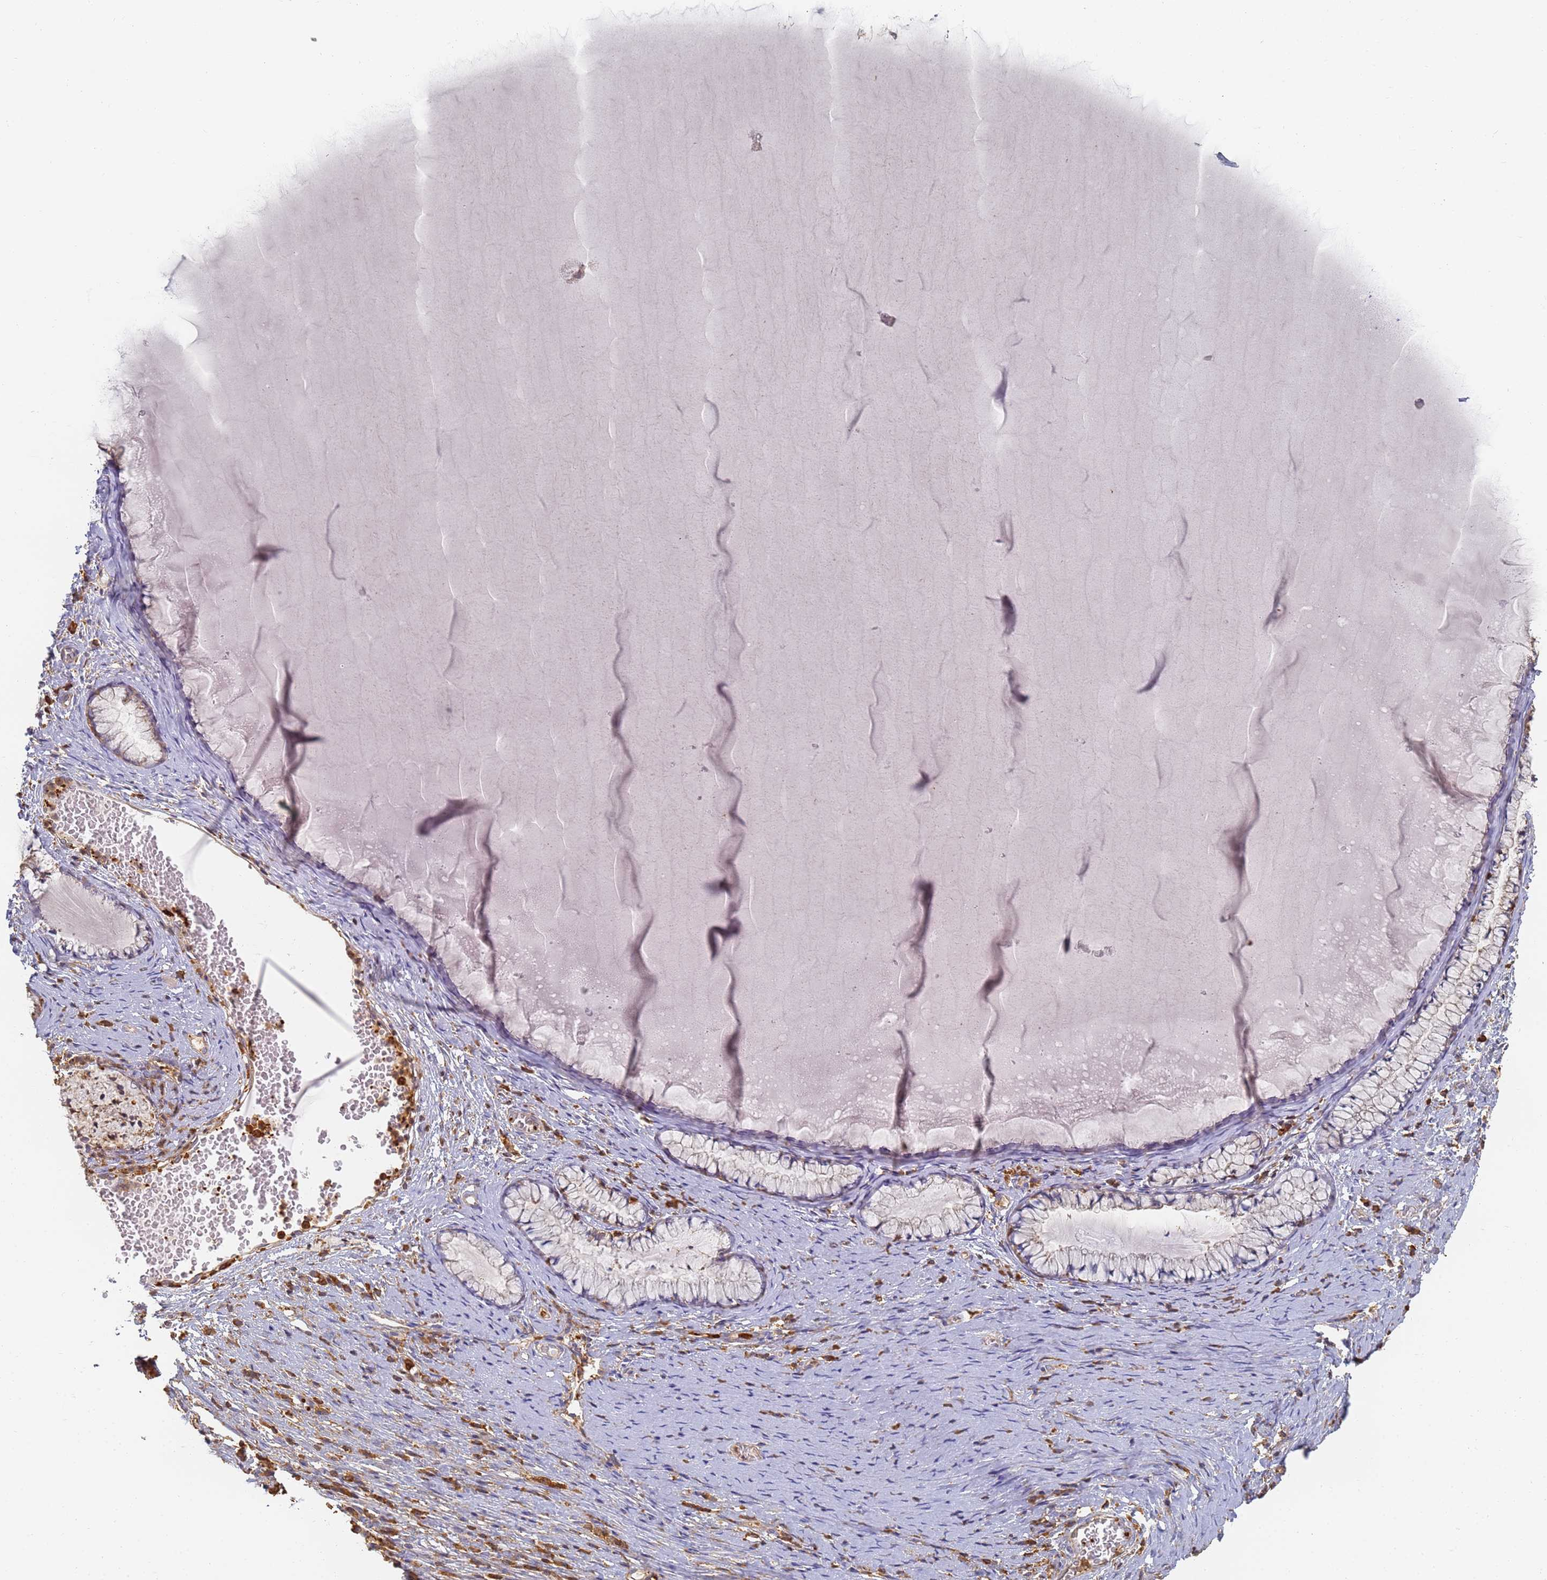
{"staining": {"intensity": "weak", "quantity": "<25%", "location": "cytoplasmic/membranous"}, "tissue": "cervix", "cell_type": "Glandular cells", "image_type": "normal", "snomed": [{"axis": "morphology", "description": "Normal tissue, NOS"}, {"axis": "topography", "description": "Cervix"}], "caption": "Immunohistochemistry image of benign cervix: cervix stained with DAB (3,3'-diaminobenzidine) shows no significant protein staining in glandular cells.", "gene": "BIN2", "patient": {"sex": "female", "age": 42}}